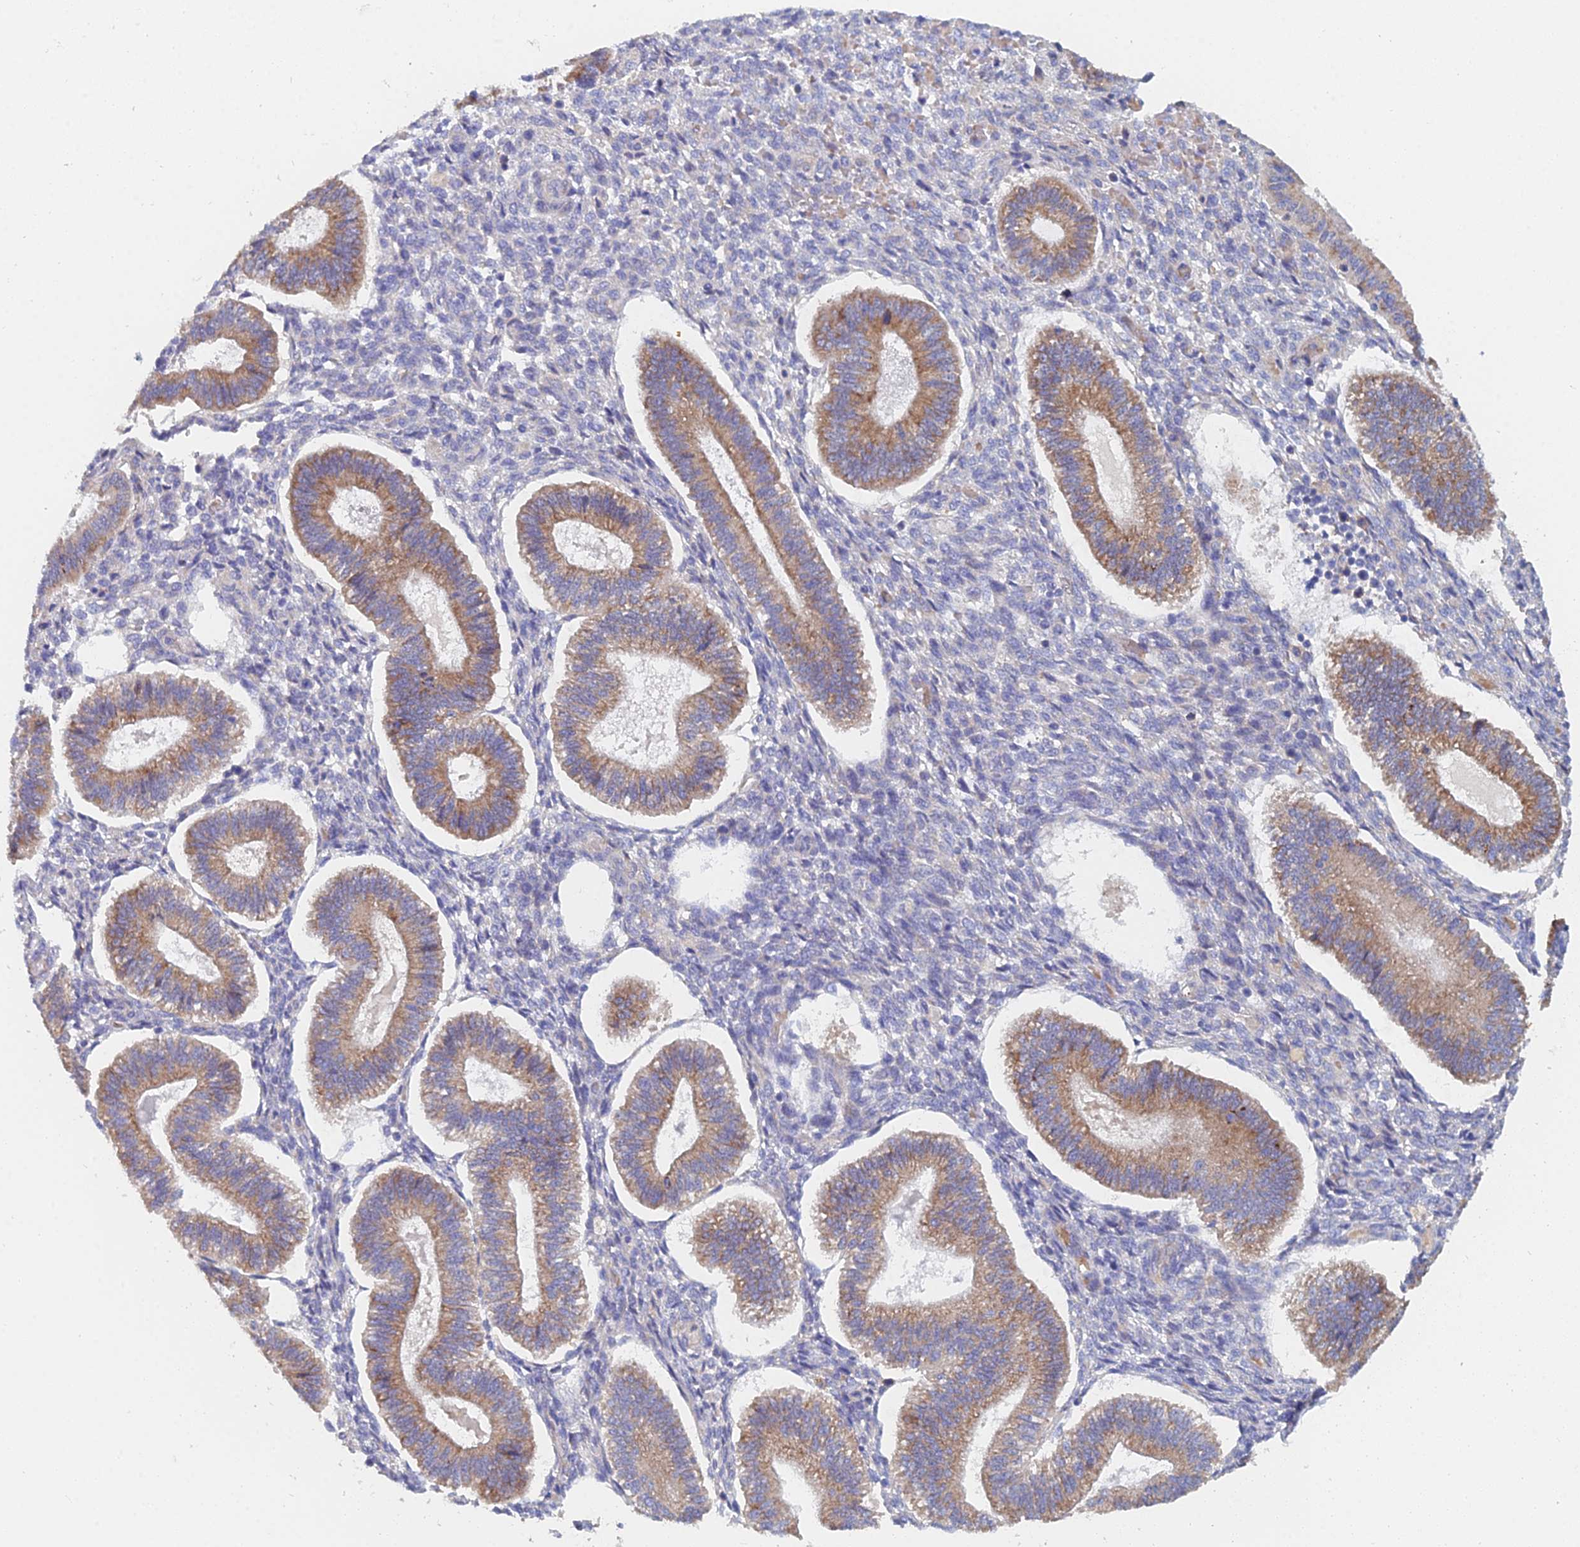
{"staining": {"intensity": "negative", "quantity": "none", "location": "none"}, "tissue": "endometrium", "cell_type": "Cells in endometrial stroma", "image_type": "normal", "snomed": [{"axis": "morphology", "description": "Normal tissue, NOS"}, {"axis": "topography", "description": "Endometrium"}], "caption": "An image of endometrium stained for a protein reveals no brown staining in cells in endometrial stroma. Brightfield microscopy of immunohistochemistry (IHC) stained with DAB (3,3'-diaminobenzidine) (brown) and hematoxylin (blue), captured at high magnification.", "gene": "ELOF1", "patient": {"sex": "female", "age": 25}}